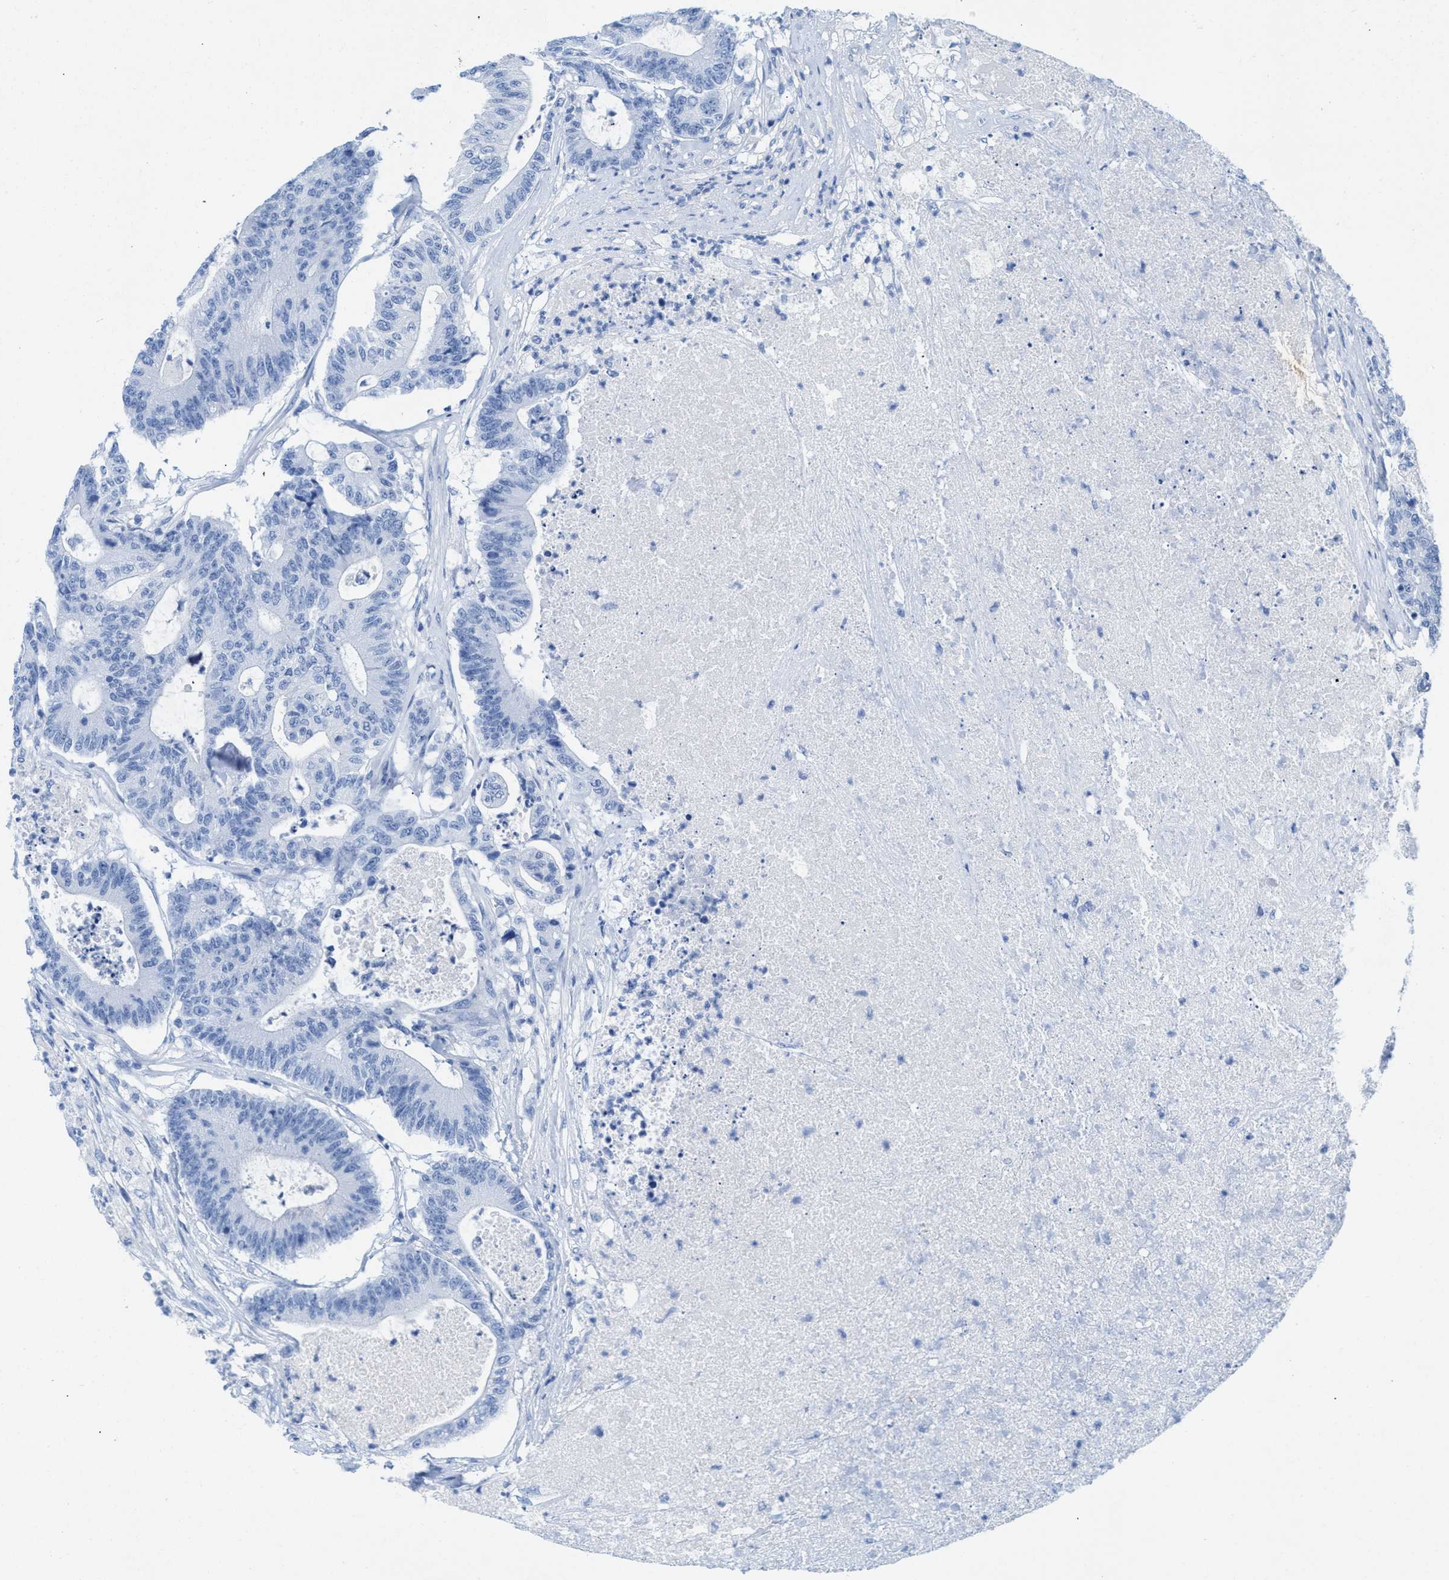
{"staining": {"intensity": "negative", "quantity": "none", "location": "none"}, "tissue": "colorectal cancer", "cell_type": "Tumor cells", "image_type": "cancer", "snomed": [{"axis": "morphology", "description": "Adenocarcinoma, NOS"}, {"axis": "topography", "description": "Colon"}], "caption": "Immunohistochemistry micrograph of neoplastic tissue: human colorectal cancer stained with DAB exhibits no significant protein staining in tumor cells.", "gene": "ANKFN1", "patient": {"sex": "female", "age": 84}}